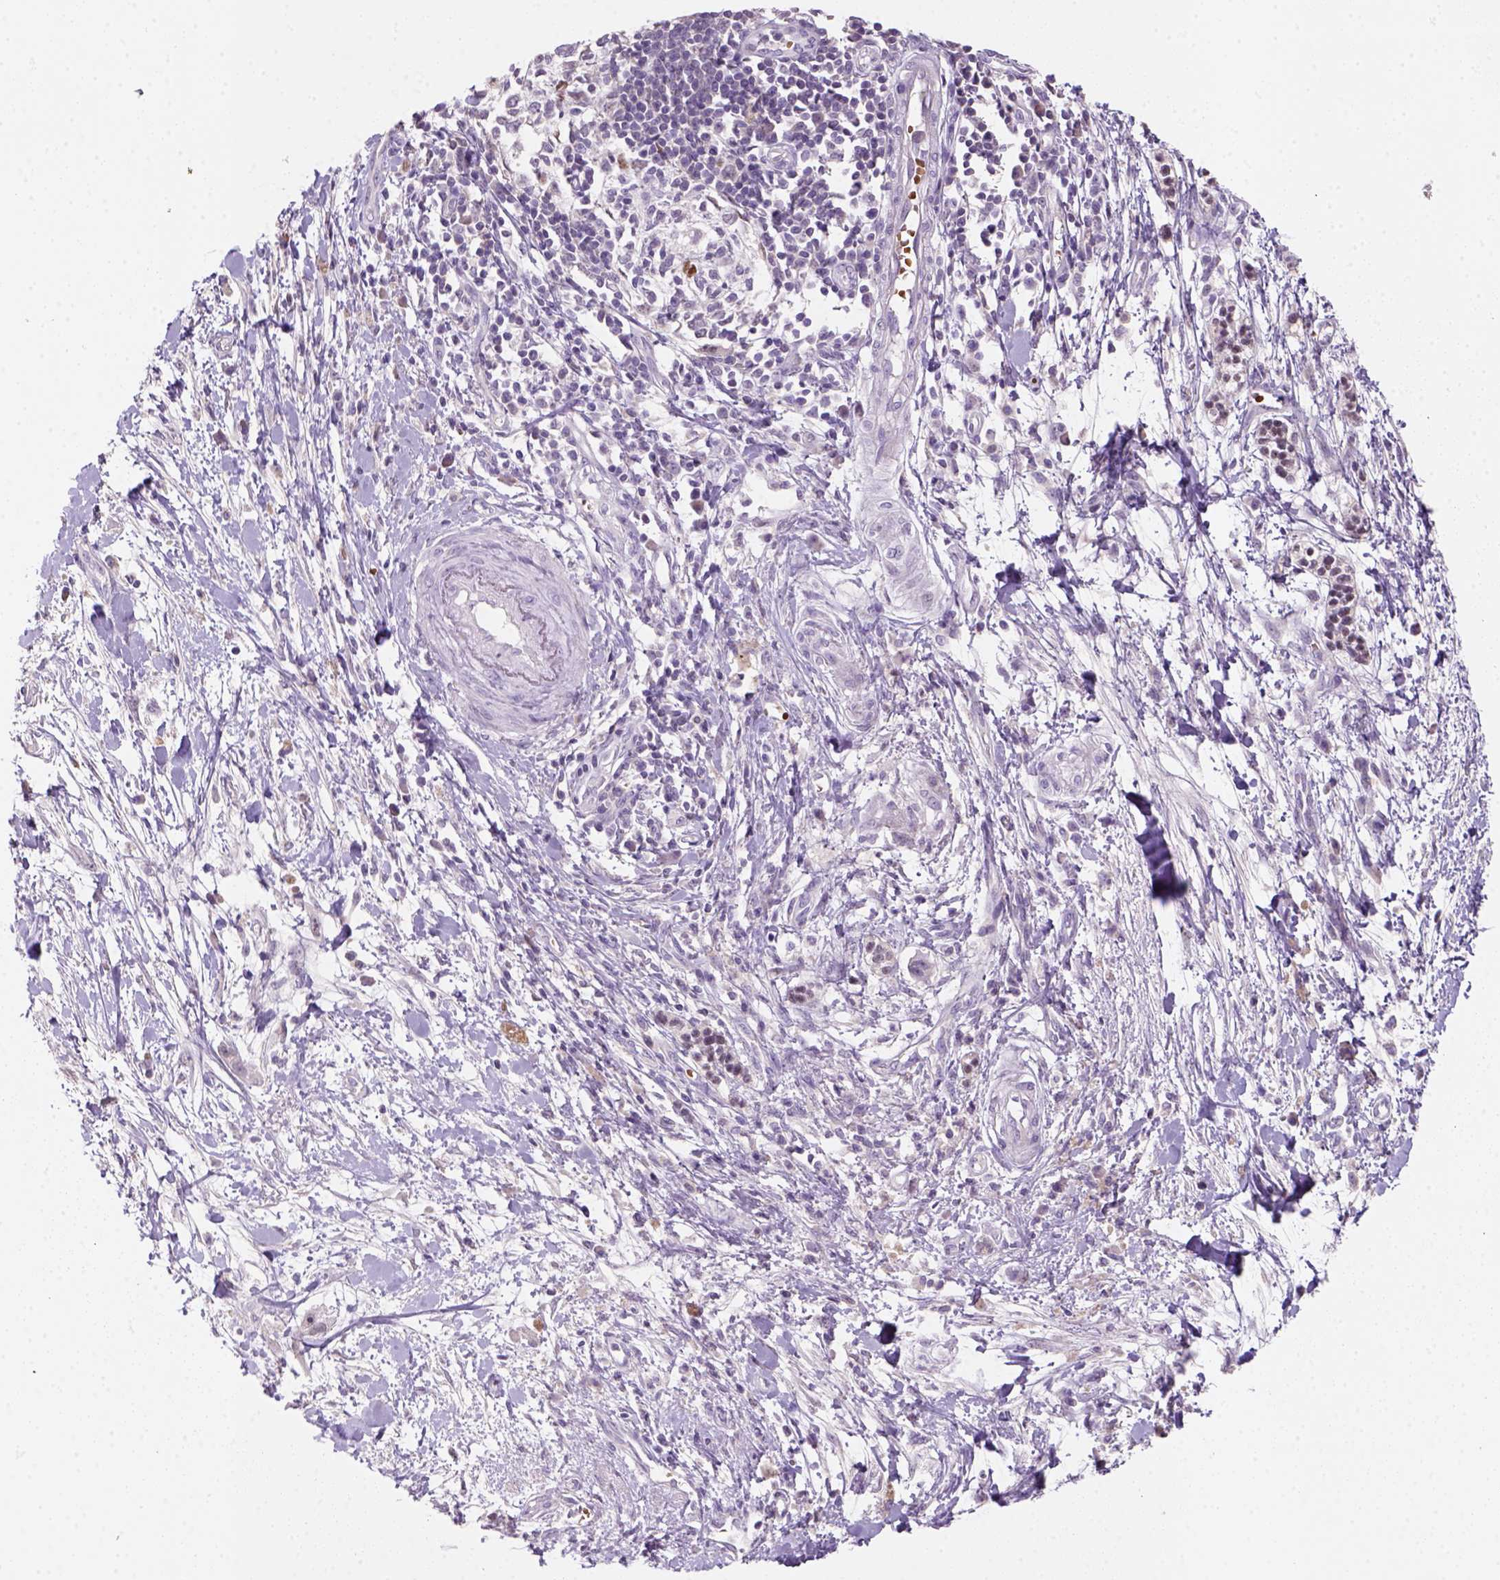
{"staining": {"intensity": "negative", "quantity": "none", "location": "none"}, "tissue": "pancreatic cancer", "cell_type": "Tumor cells", "image_type": "cancer", "snomed": [{"axis": "morphology", "description": "Normal tissue, NOS"}, {"axis": "morphology", "description": "Adenocarcinoma, NOS"}, {"axis": "topography", "description": "Lymph node"}, {"axis": "topography", "description": "Pancreas"}], "caption": "Pancreatic adenocarcinoma stained for a protein using IHC shows no expression tumor cells.", "gene": "ZMAT4", "patient": {"sex": "female", "age": 58}}